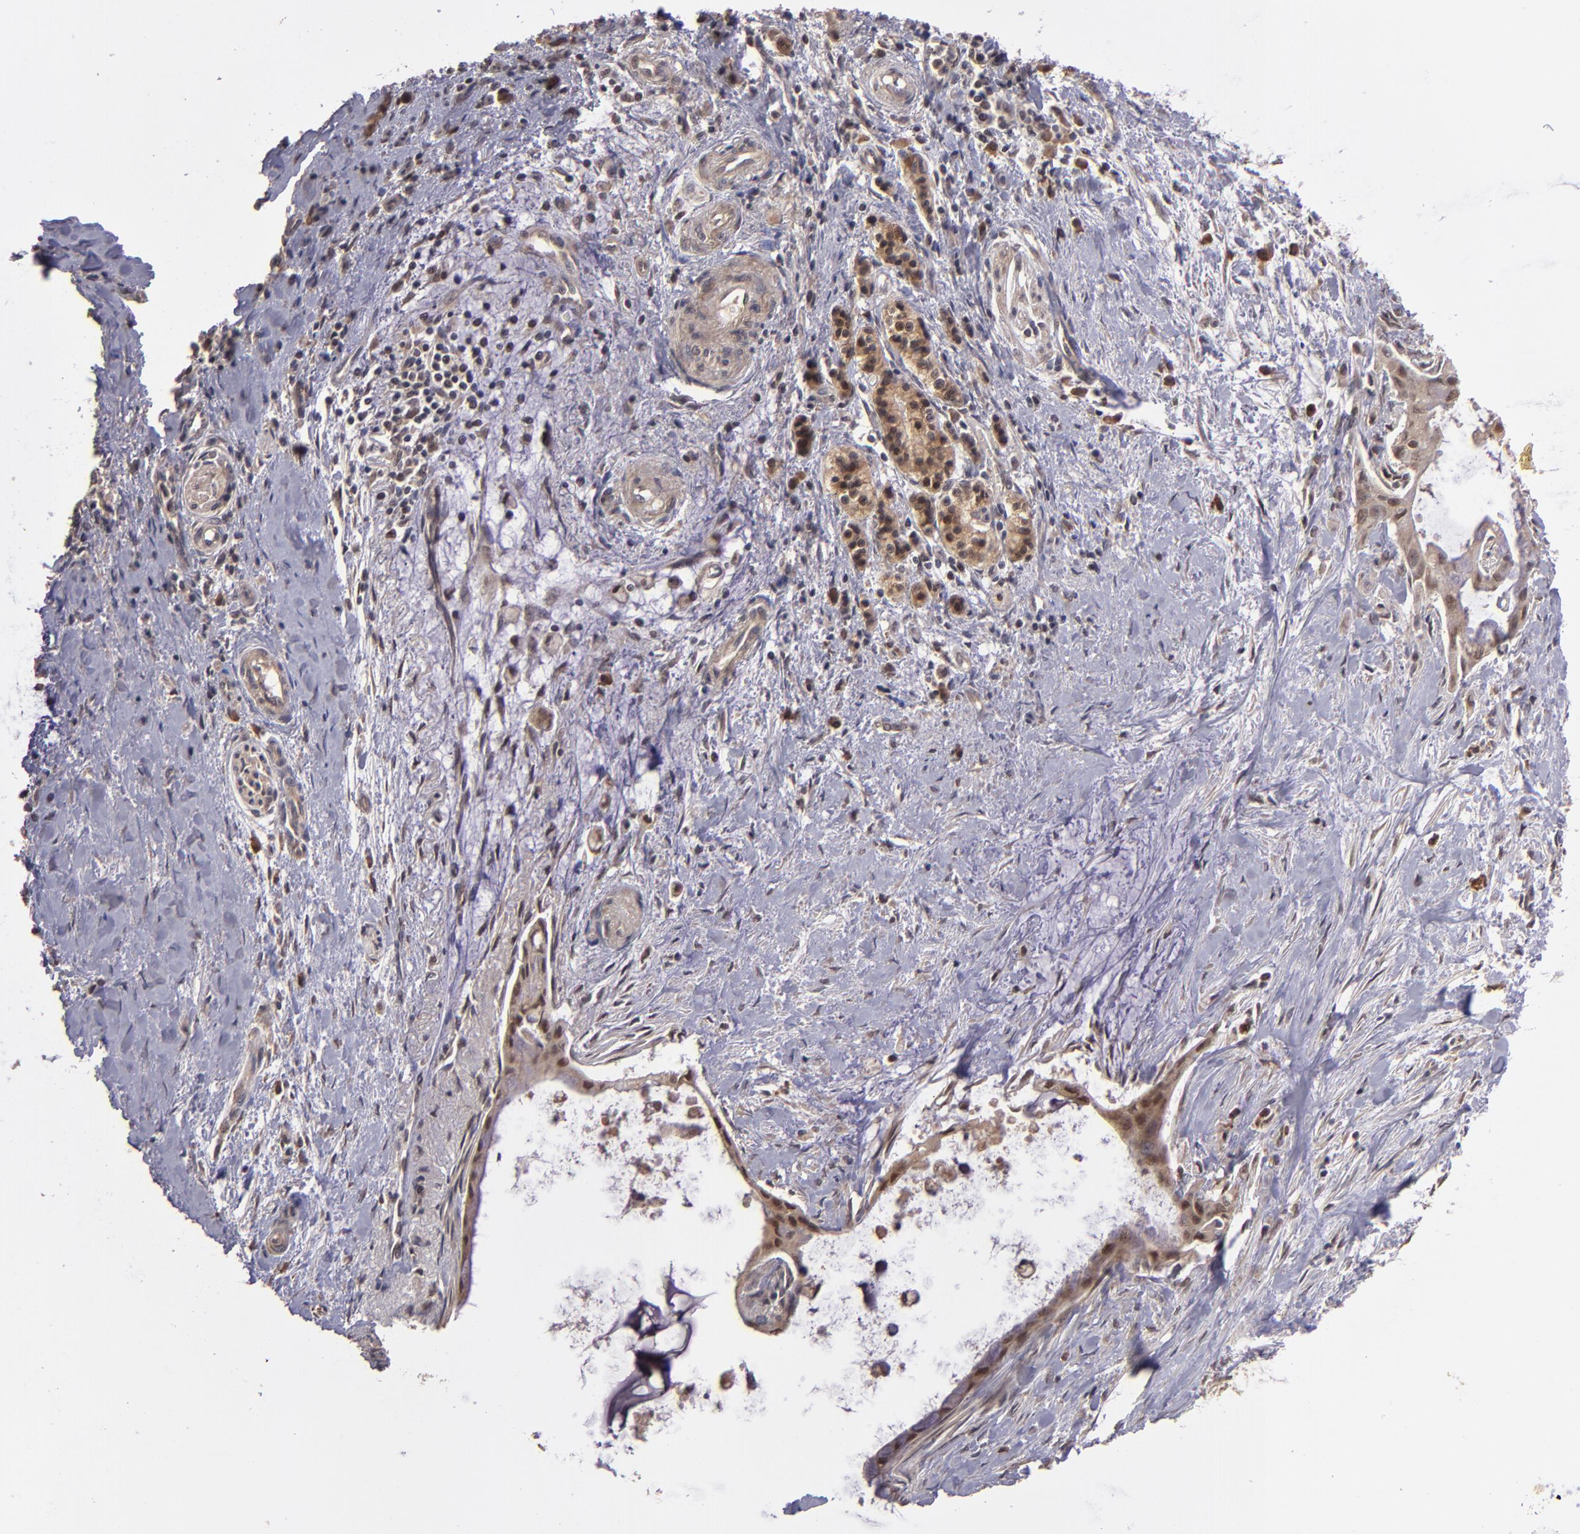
{"staining": {"intensity": "weak", "quantity": ">75%", "location": "cytoplasmic/membranous,nuclear"}, "tissue": "pancreatic cancer", "cell_type": "Tumor cells", "image_type": "cancer", "snomed": [{"axis": "morphology", "description": "Adenocarcinoma, NOS"}, {"axis": "topography", "description": "Pancreas"}], "caption": "High-magnification brightfield microscopy of pancreatic adenocarcinoma stained with DAB (3,3'-diaminobenzidine) (brown) and counterstained with hematoxylin (blue). tumor cells exhibit weak cytoplasmic/membranous and nuclear expression is identified in approximately>75% of cells. The protein is shown in brown color, while the nuclei are stained blue.", "gene": "ABHD12B", "patient": {"sex": "male", "age": 59}}